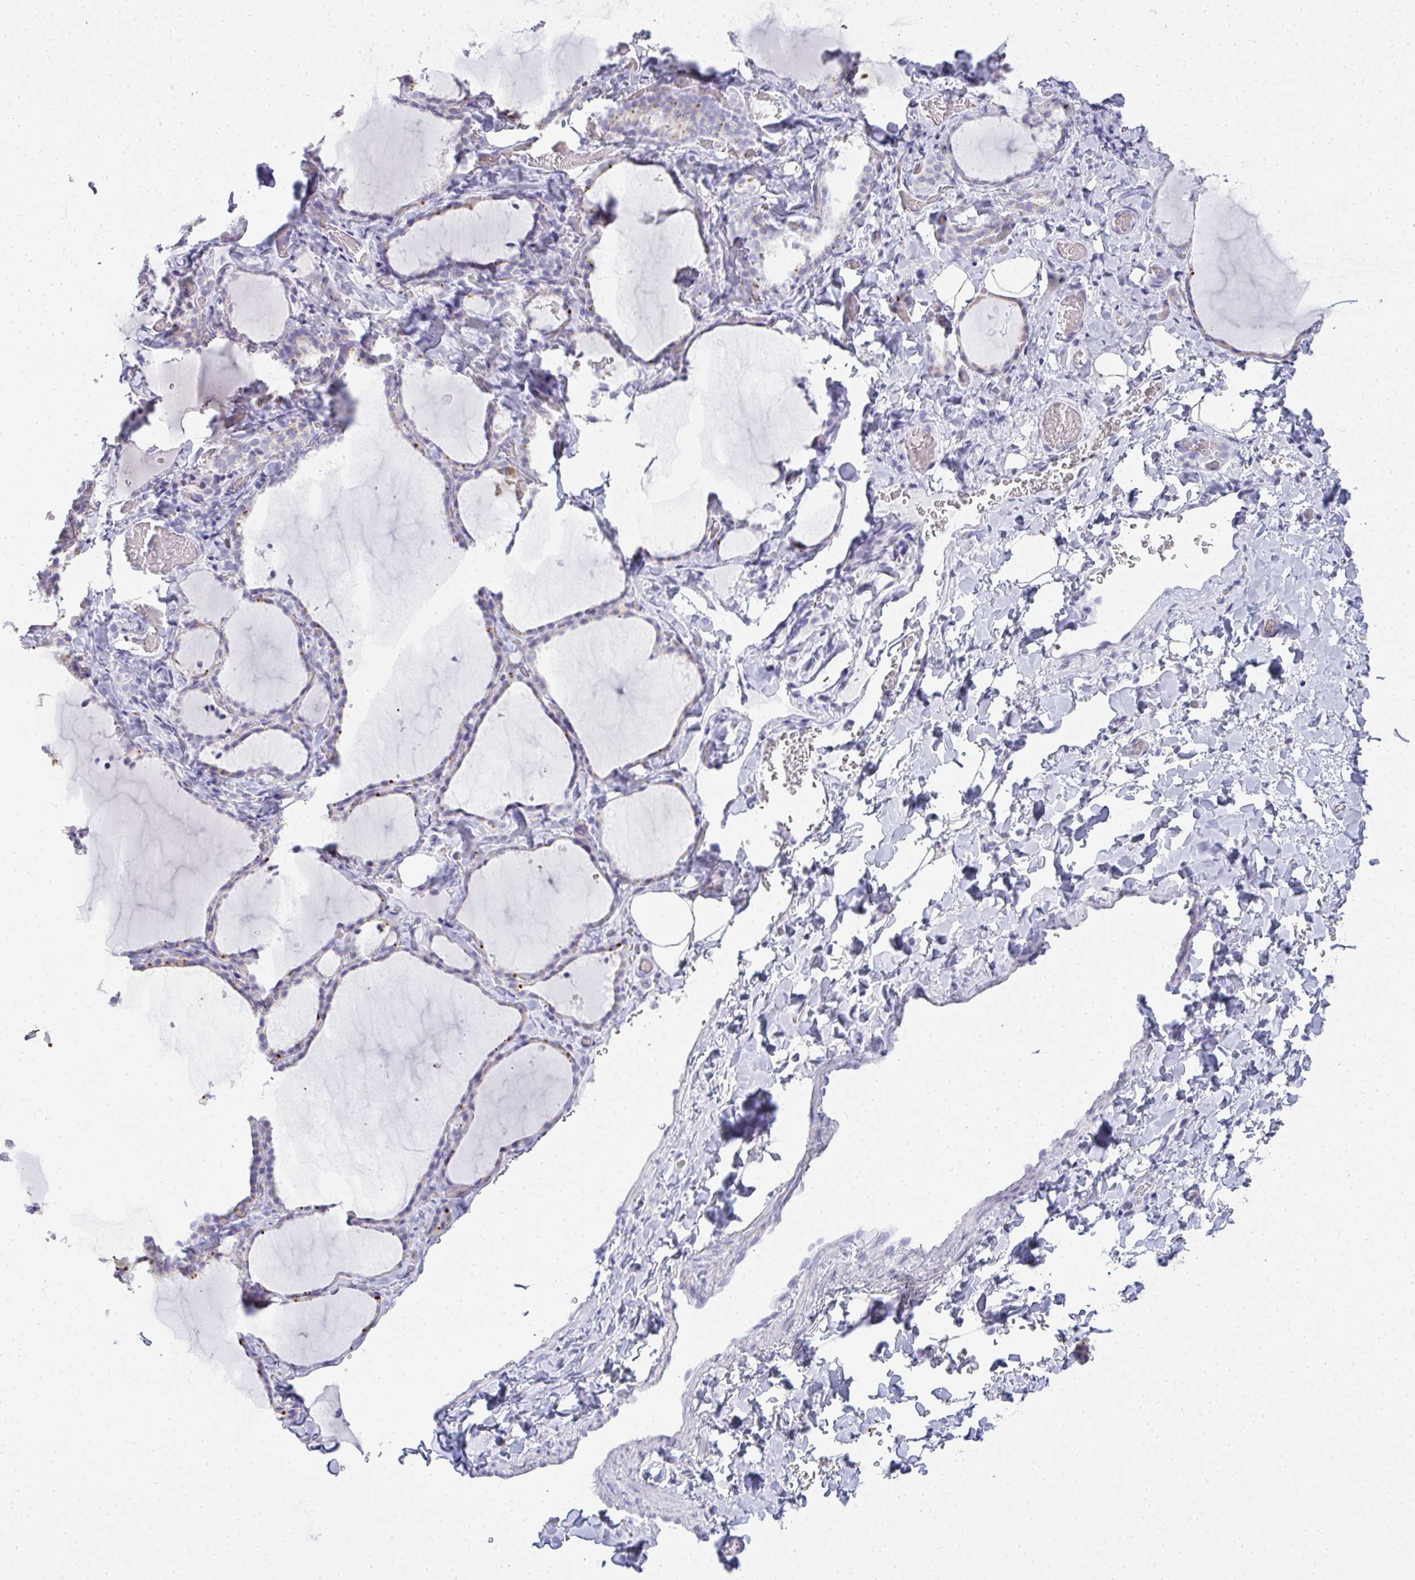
{"staining": {"intensity": "negative", "quantity": "none", "location": "none"}, "tissue": "thyroid gland", "cell_type": "Glandular cells", "image_type": "normal", "snomed": [{"axis": "morphology", "description": "Normal tissue, NOS"}, {"axis": "topography", "description": "Thyroid gland"}], "caption": "Immunohistochemistry (IHC) histopathology image of normal thyroid gland: human thyroid gland stained with DAB (3,3'-diaminobenzidine) displays no significant protein expression in glandular cells.", "gene": "GSDMB", "patient": {"sex": "female", "age": 22}}